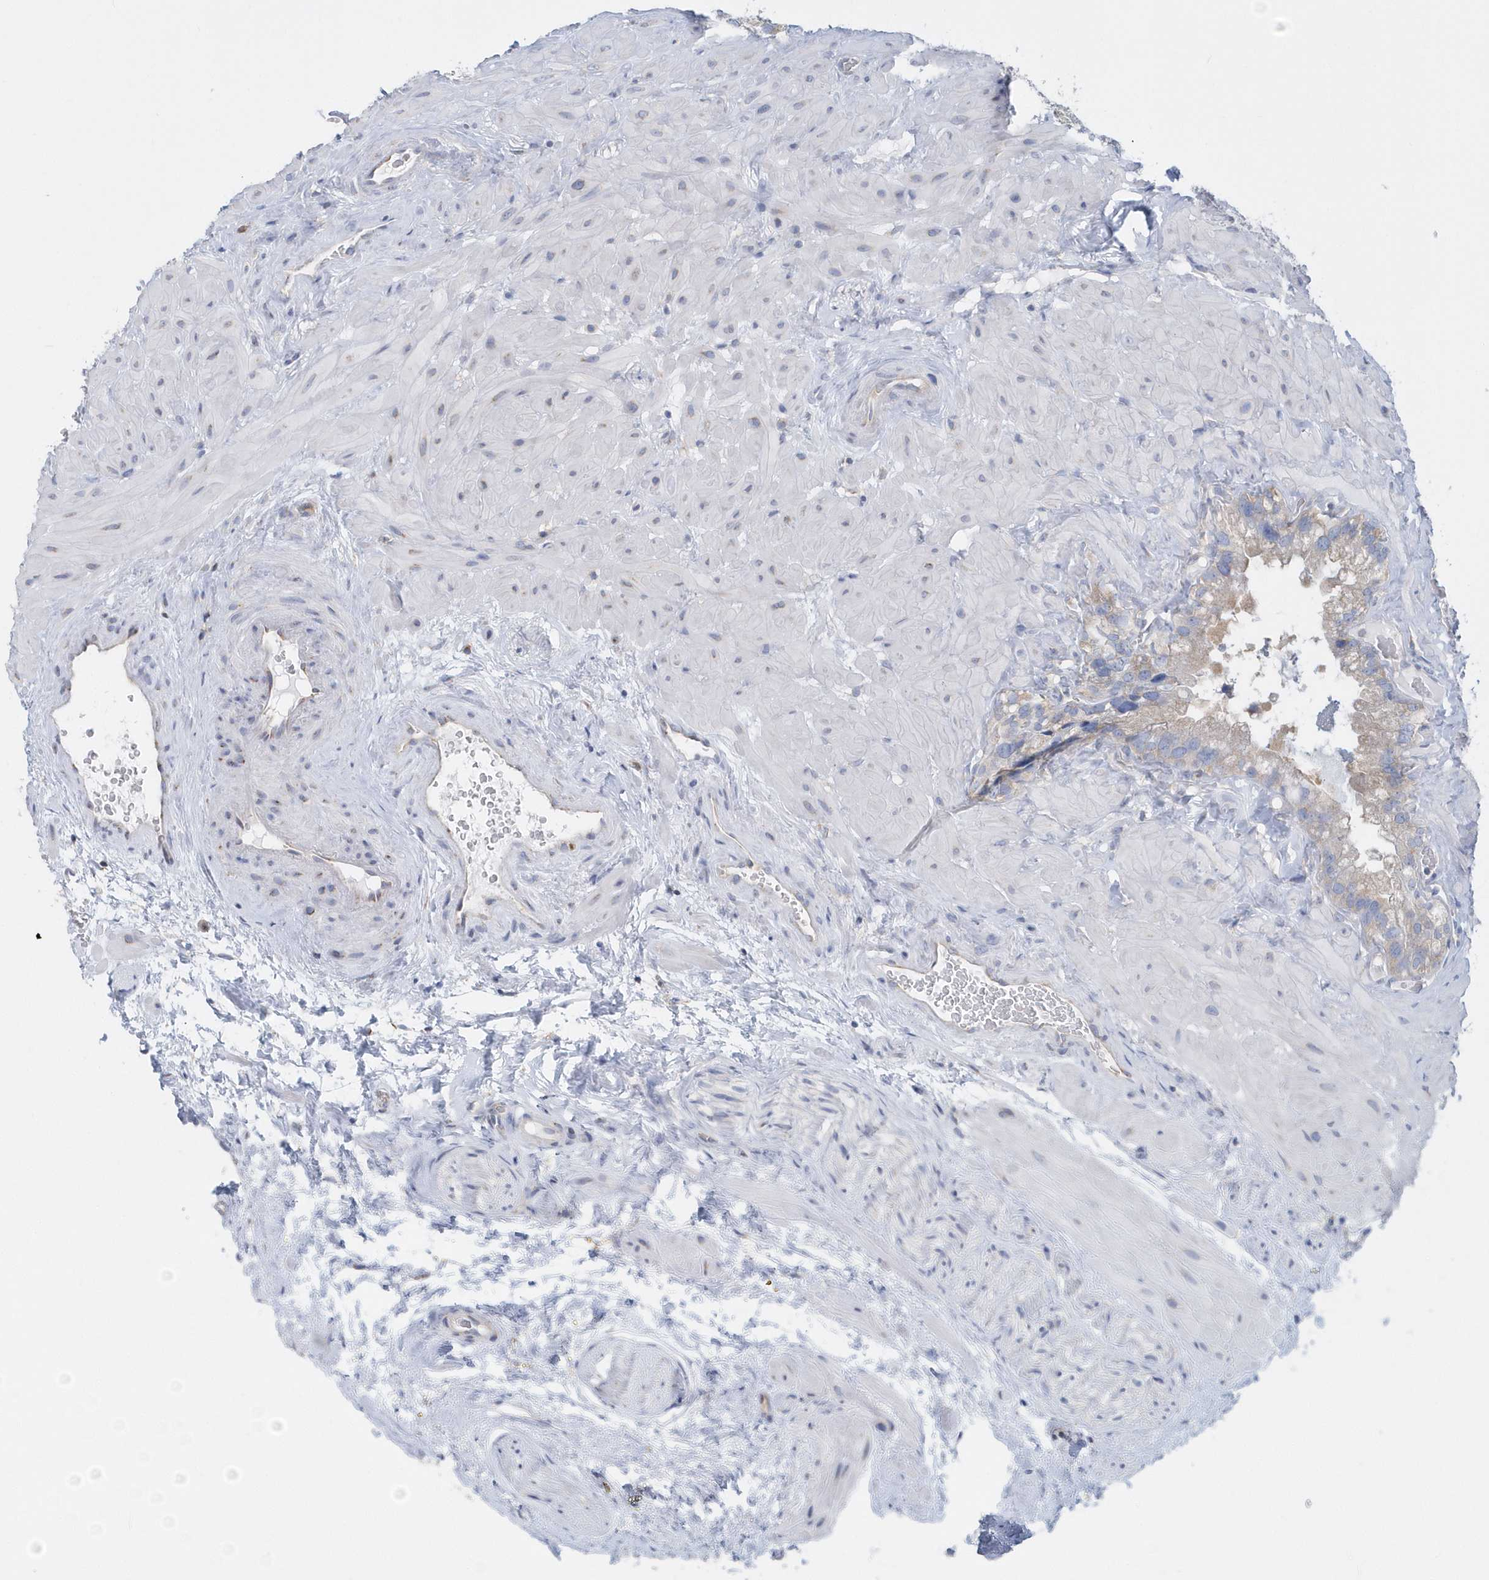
{"staining": {"intensity": "weak", "quantity": ">75%", "location": "cytoplasmic/membranous"}, "tissue": "seminal vesicle", "cell_type": "Glandular cells", "image_type": "normal", "snomed": [{"axis": "morphology", "description": "Normal tissue, NOS"}, {"axis": "topography", "description": "Prostate"}, {"axis": "topography", "description": "Seminal veicle"}], "caption": "Brown immunohistochemical staining in benign seminal vesicle displays weak cytoplasmic/membranous expression in about >75% of glandular cells. Using DAB (3,3'-diaminobenzidine) (brown) and hematoxylin (blue) stains, captured at high magnification using brightfield microscopy.", "gene": "EIF3C", "patient": {"sex": "male", "age": 68}}